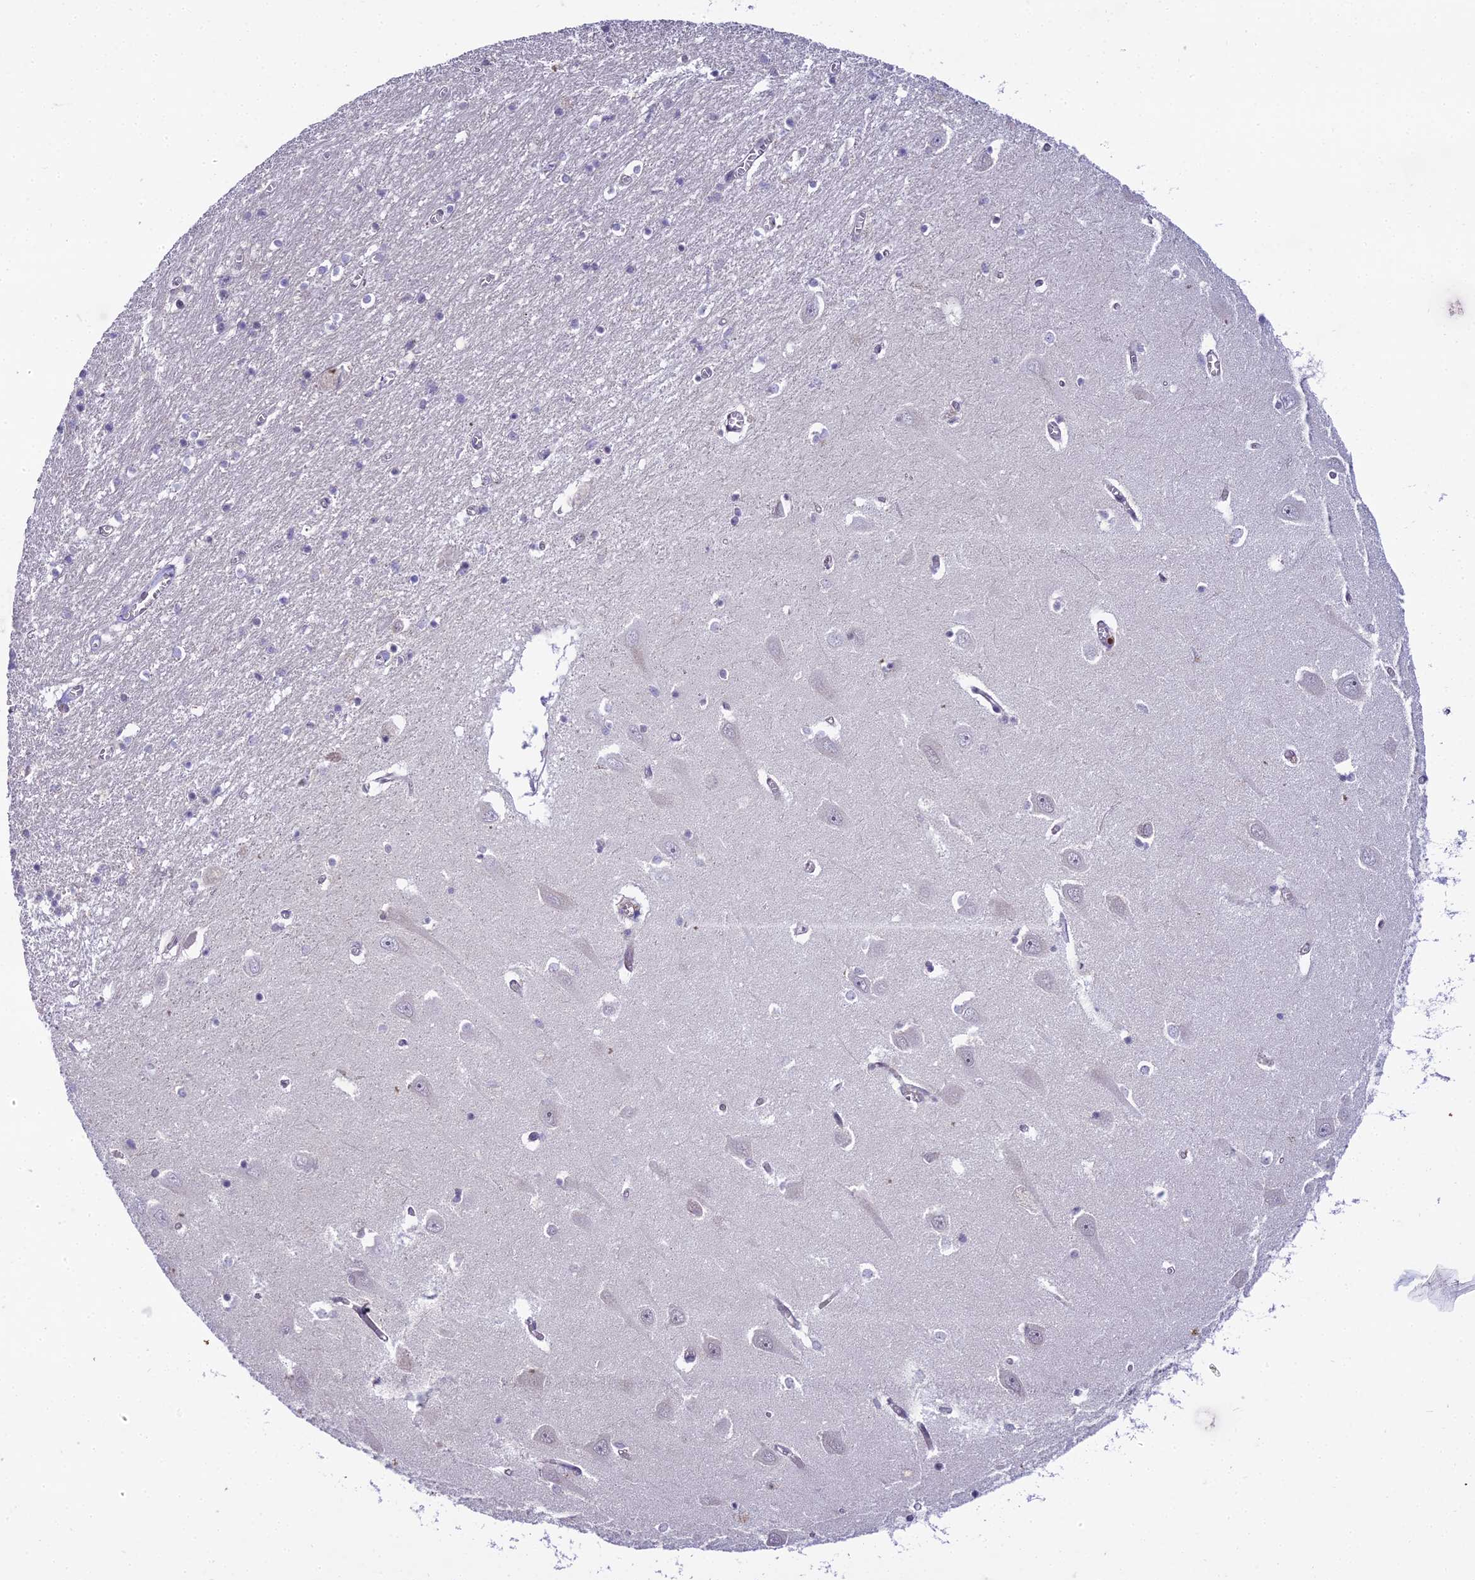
{"staining": {"intensity": "weak", "quantity": "<25%", "location": "nuclear"}, "tissue": "hippocampus", "cell_type": "Glial cells", "image_type": "normal", "snomed": [{"axis": "morphology", "description": "Normal tissue, NOS"}, {"axis": "topography", "description": "Hippocampus"}], "caption": "IHC of benign human hippocampus demonstrates no expression in glial cells. (Stains: DAB (3,3'-diaminobenzidine) IHC with hematoxylin counter stain, Microscopy: brightfield microscopy at high magnification).", "gene": "ZNF707", "patient": {"sex": "male", "age": 70}}